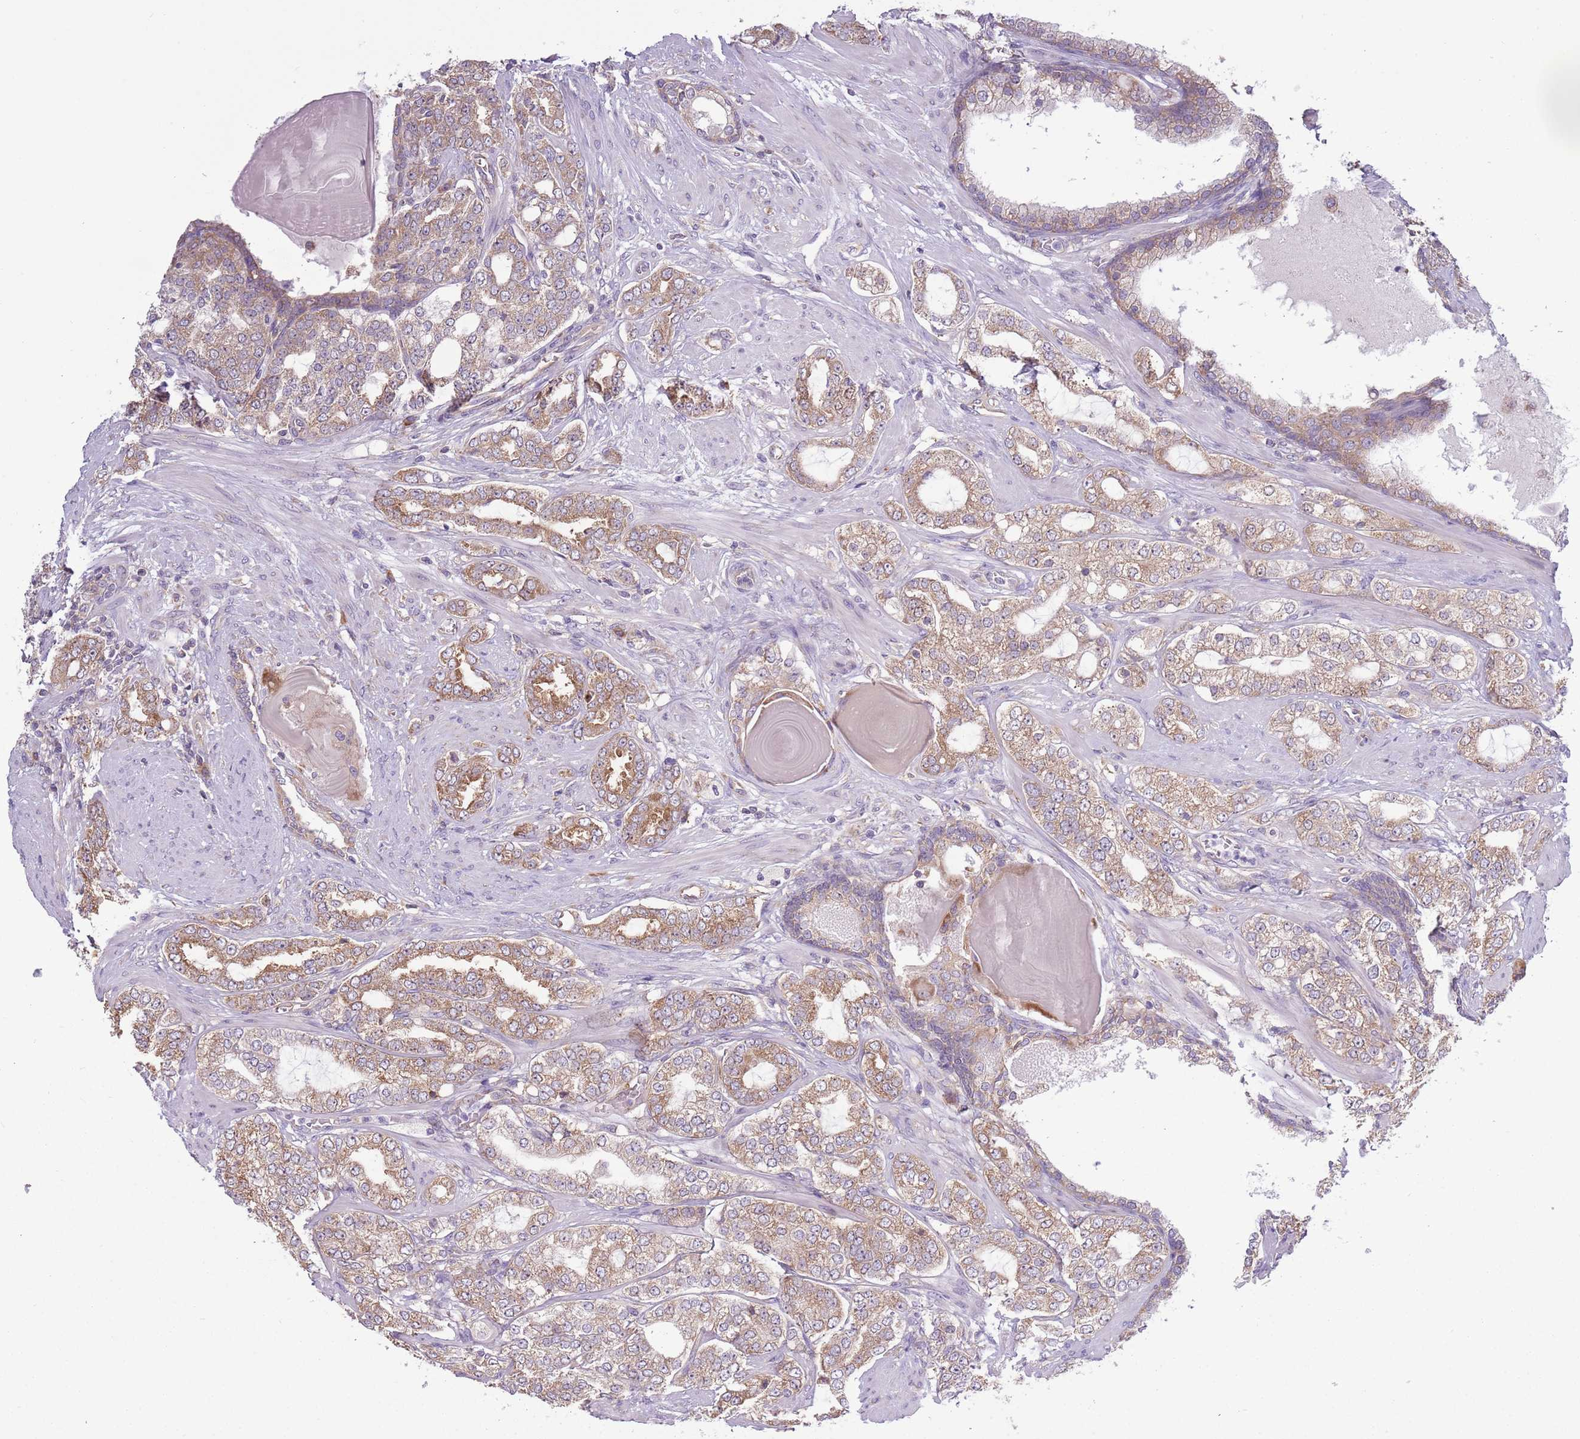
{"staining": {"intensity": "moderate", "quantity": ">75%", "location": "cytoplasmic/membranous"}, "tissue": "prostate cancer", "cell_type": "Tumor cells", "image_type": "cancer", "snomed": [{"axis": "morphology", "description": "Adenocarcinoma, High grade"}, {"axis": "topography", "description": "Prostate"}], "caption": "Moderate cytoplasmic/membranous expression for a protein is seen in approximately >75% of tumor cells of prostate adenocarcinoma (high-grade) using IHC.", "gene": "RPL17-C18orf32", "patient": {"sex": "male", "age": 64}}